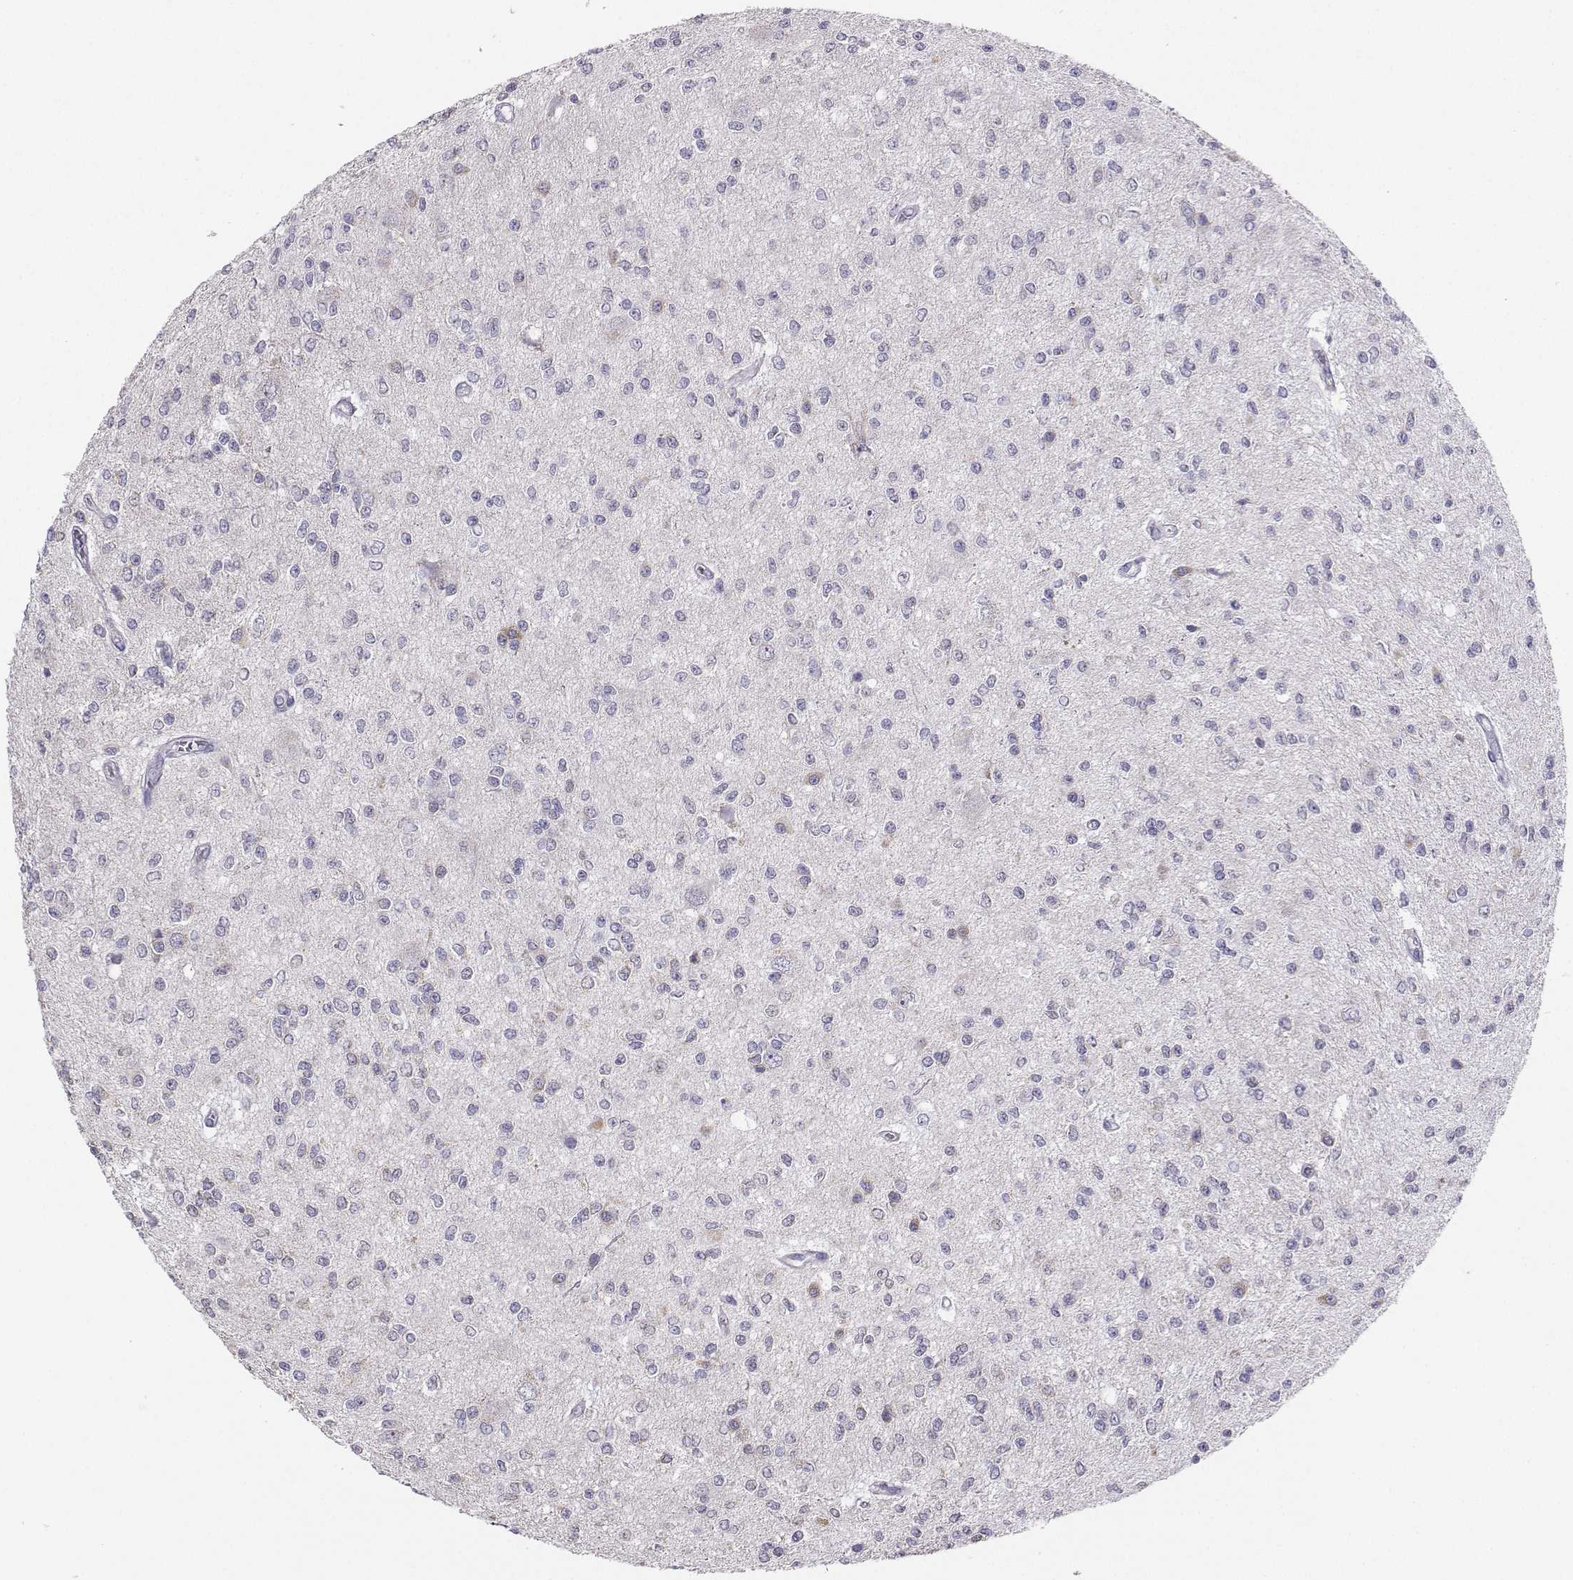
{"staining": {"intensity": "negative", "quantity": "none", "location": "none"}, "tissue": "glioma", "cell_type": "Tumor cells", "image_type": "cancer", "snomed": [{"axis": "morphology", "description": "Glioma, malignant, Low grade"}, {"axis": "topography", "description": "Brain"}], "caption": "This is an immunohistochemistry photomicrograph of glioma. There is no expression in tumor cells.", "gene": "AVP", "patient": {"sex": "male", "age": 67}}